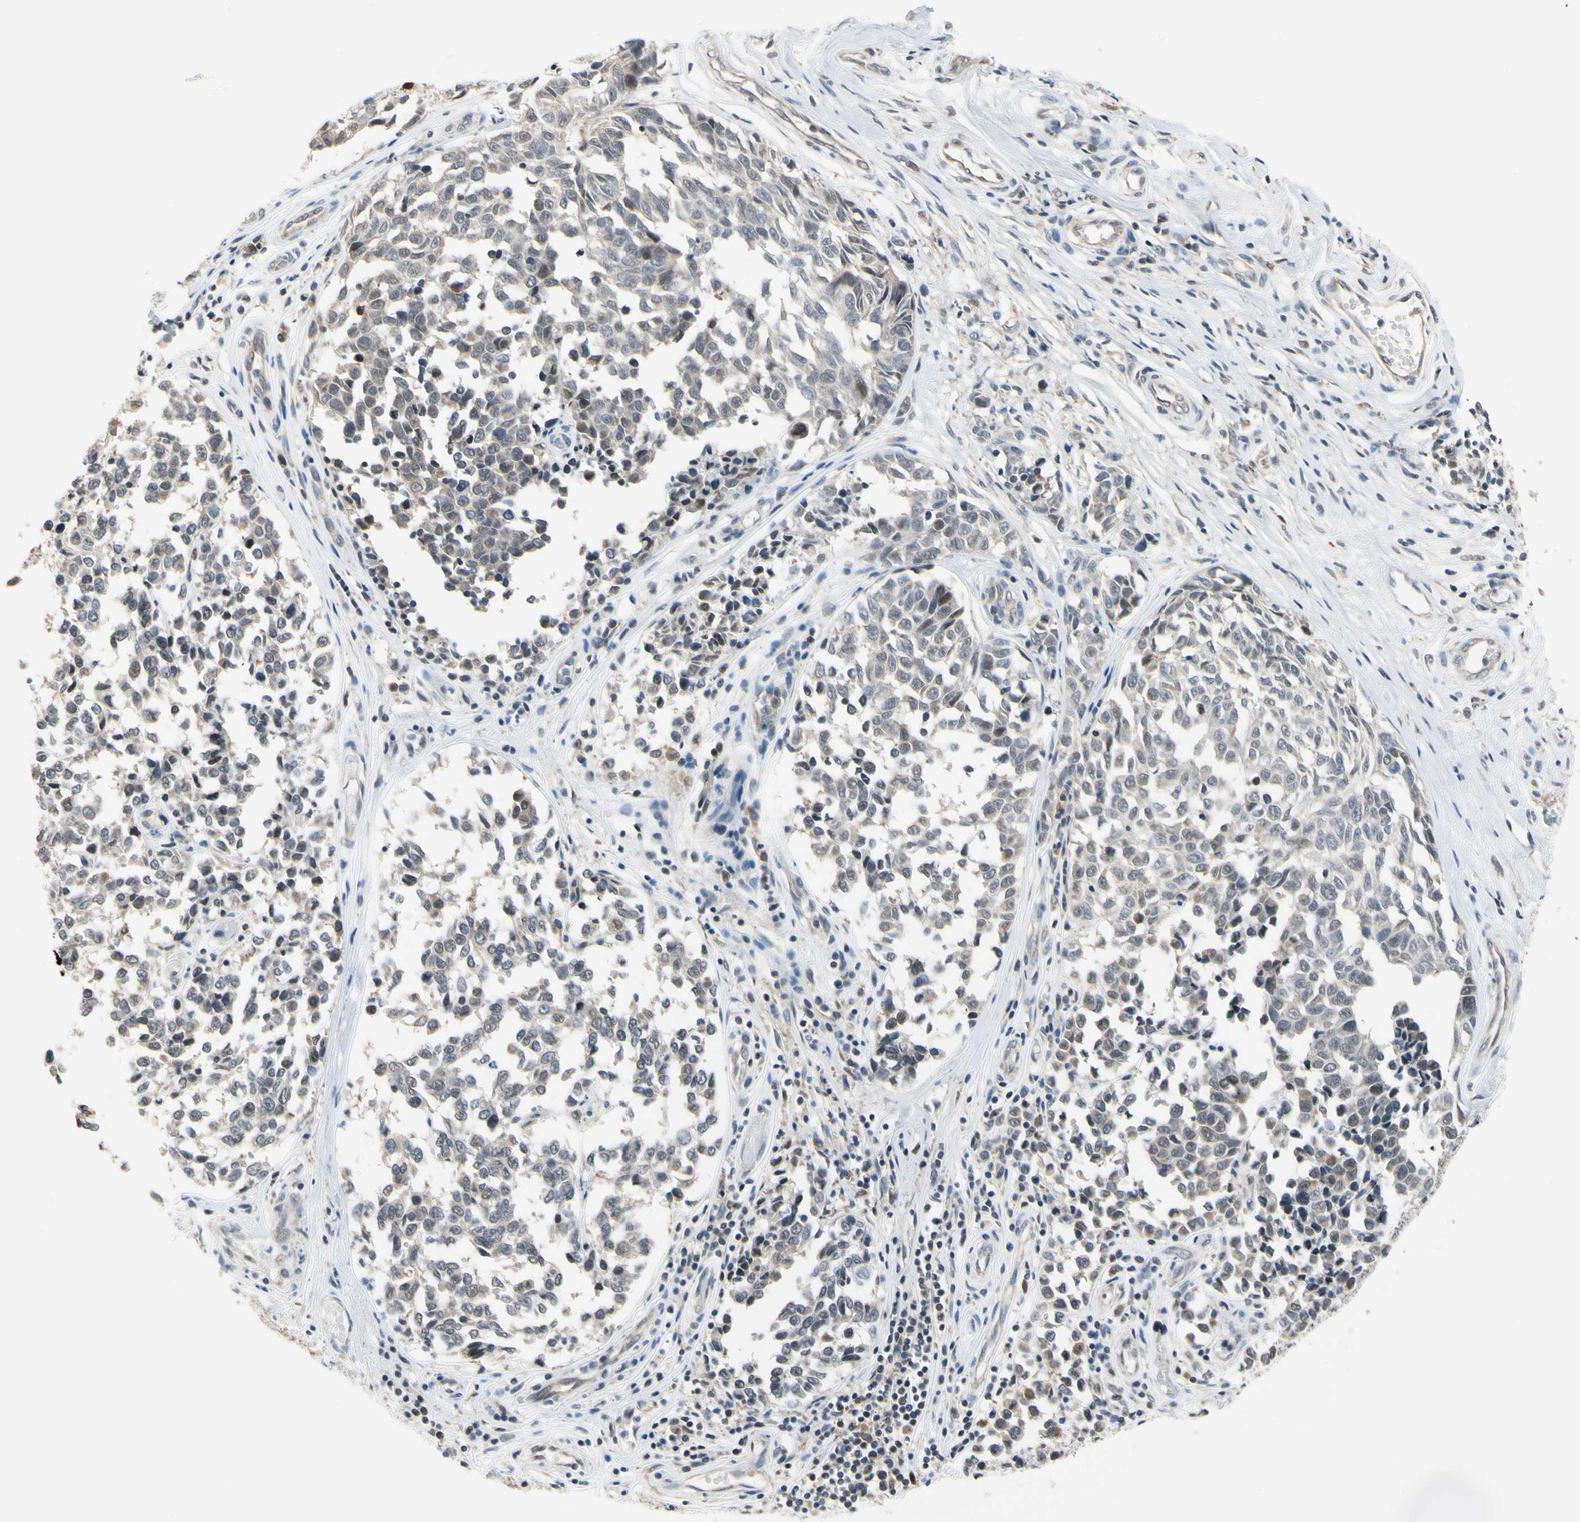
{"staining": {"intensity": "weak", "quantity": "<25%", "location": "cytoplasmic/membranous"}, "tissue": "melanoma", "cell_type": "Tumor cells", "image_type": "cancer", "snomed": [{"axis": "morphology", "description": "Malignant melanoma, NOS"}, {"axis": "topography", "description": "Skin"}], "caption": "An immunohistochemistry photomicrograph of malignant melanoma is shown. There is no staining in tumor cells of malignant melanoma.", "gene": "TAF12", "patient": {"sex": "female", "age": 64}}